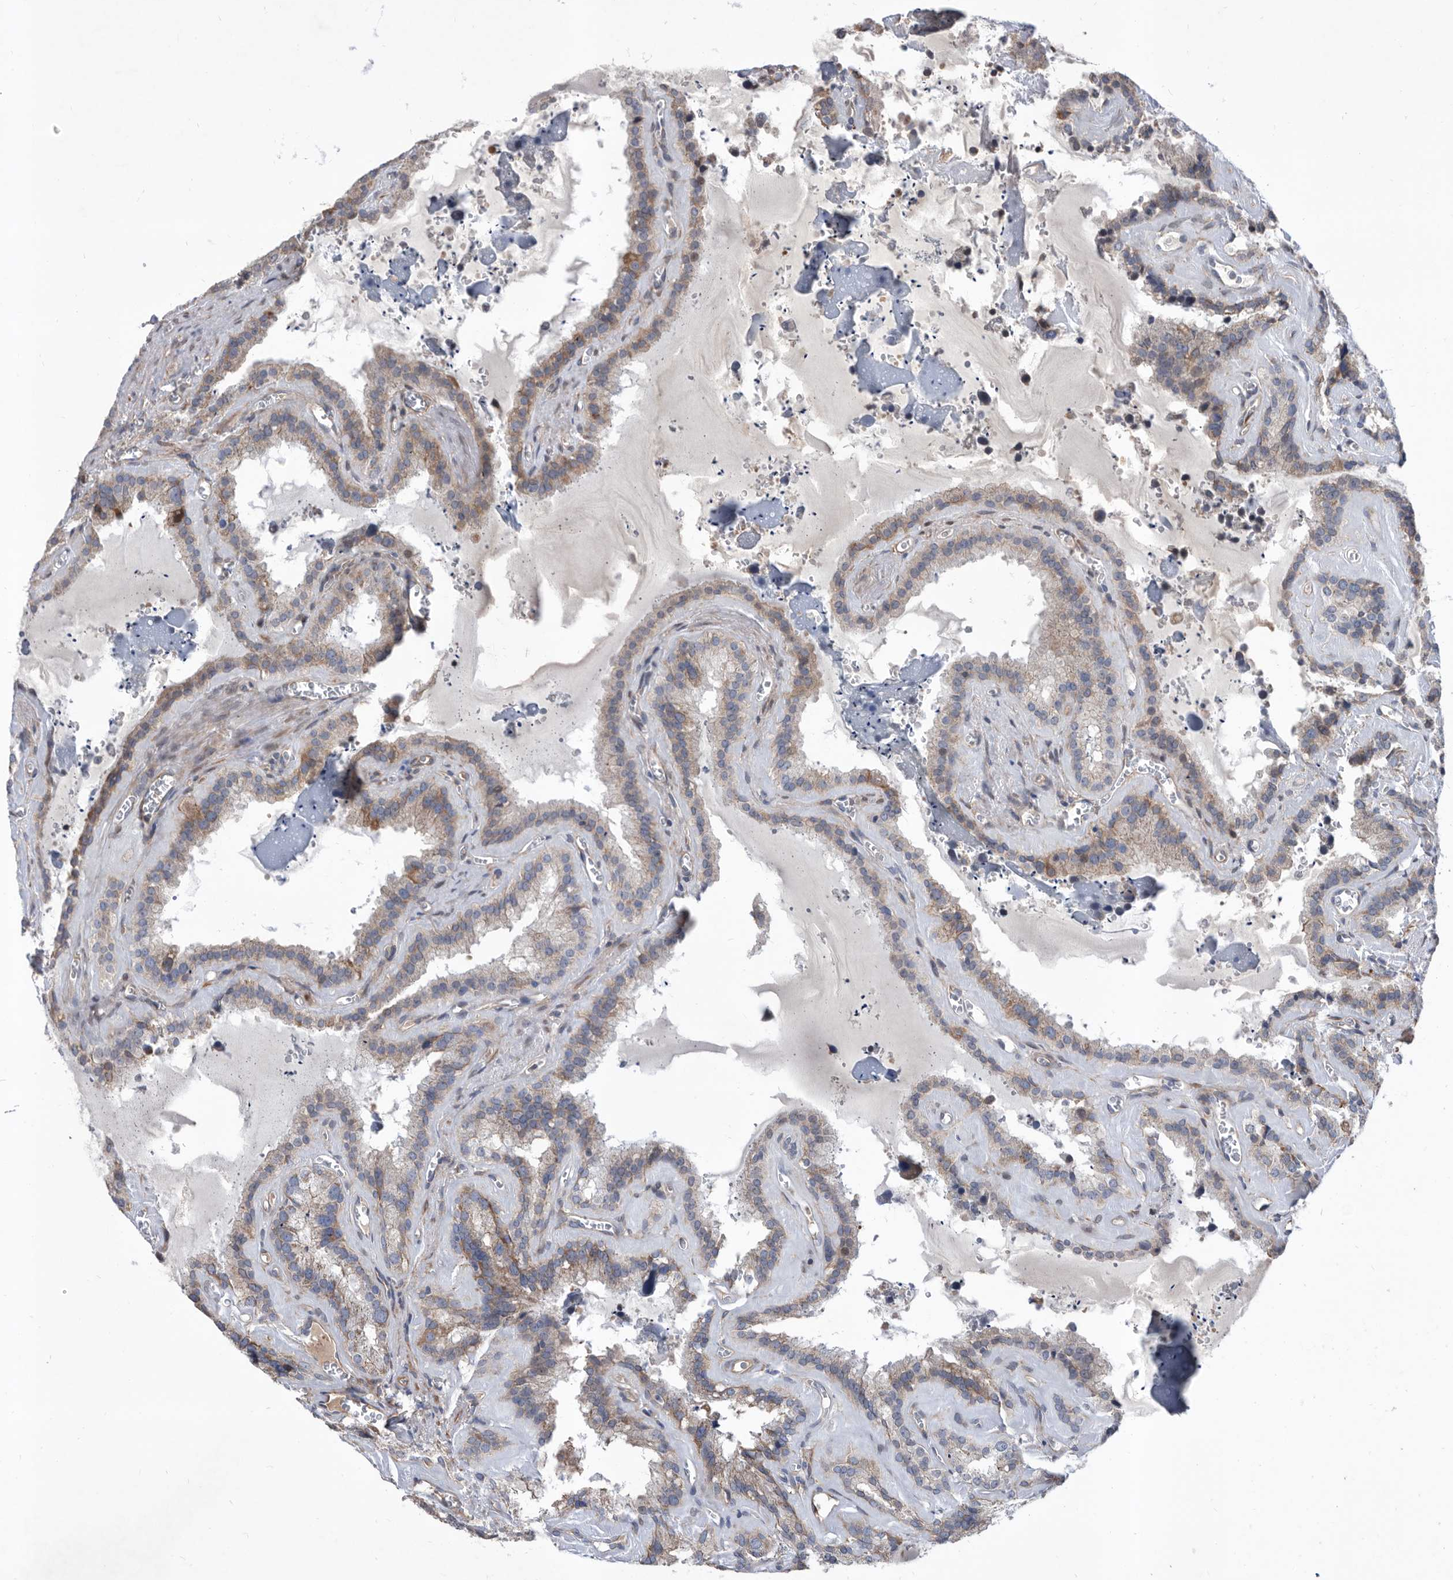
{"staining": {"intensity": "moderate", "quantity": "25%-75%", "location": "cytoplasmic/membranous"}, "tissue": "seminal vesicle", "cell_type": "Glandular cells", "image_type": "normal", "snomed": [{"axis": "morphology", "description": "Normal tissue, NOS"}, {"axis": "topography", "description": "Prostate"}, {"axis": "topography", "description": "Seminal veicle"}], "caption": "DAB immunohistochemical staining of benign seminal vesicle reveals moderate cytoplasmic/membranous protein positivity in approximately 25%-75% of glandular cells.", "gene": "ATP13A3", "patient": {"sex": "male", "age": 59}}